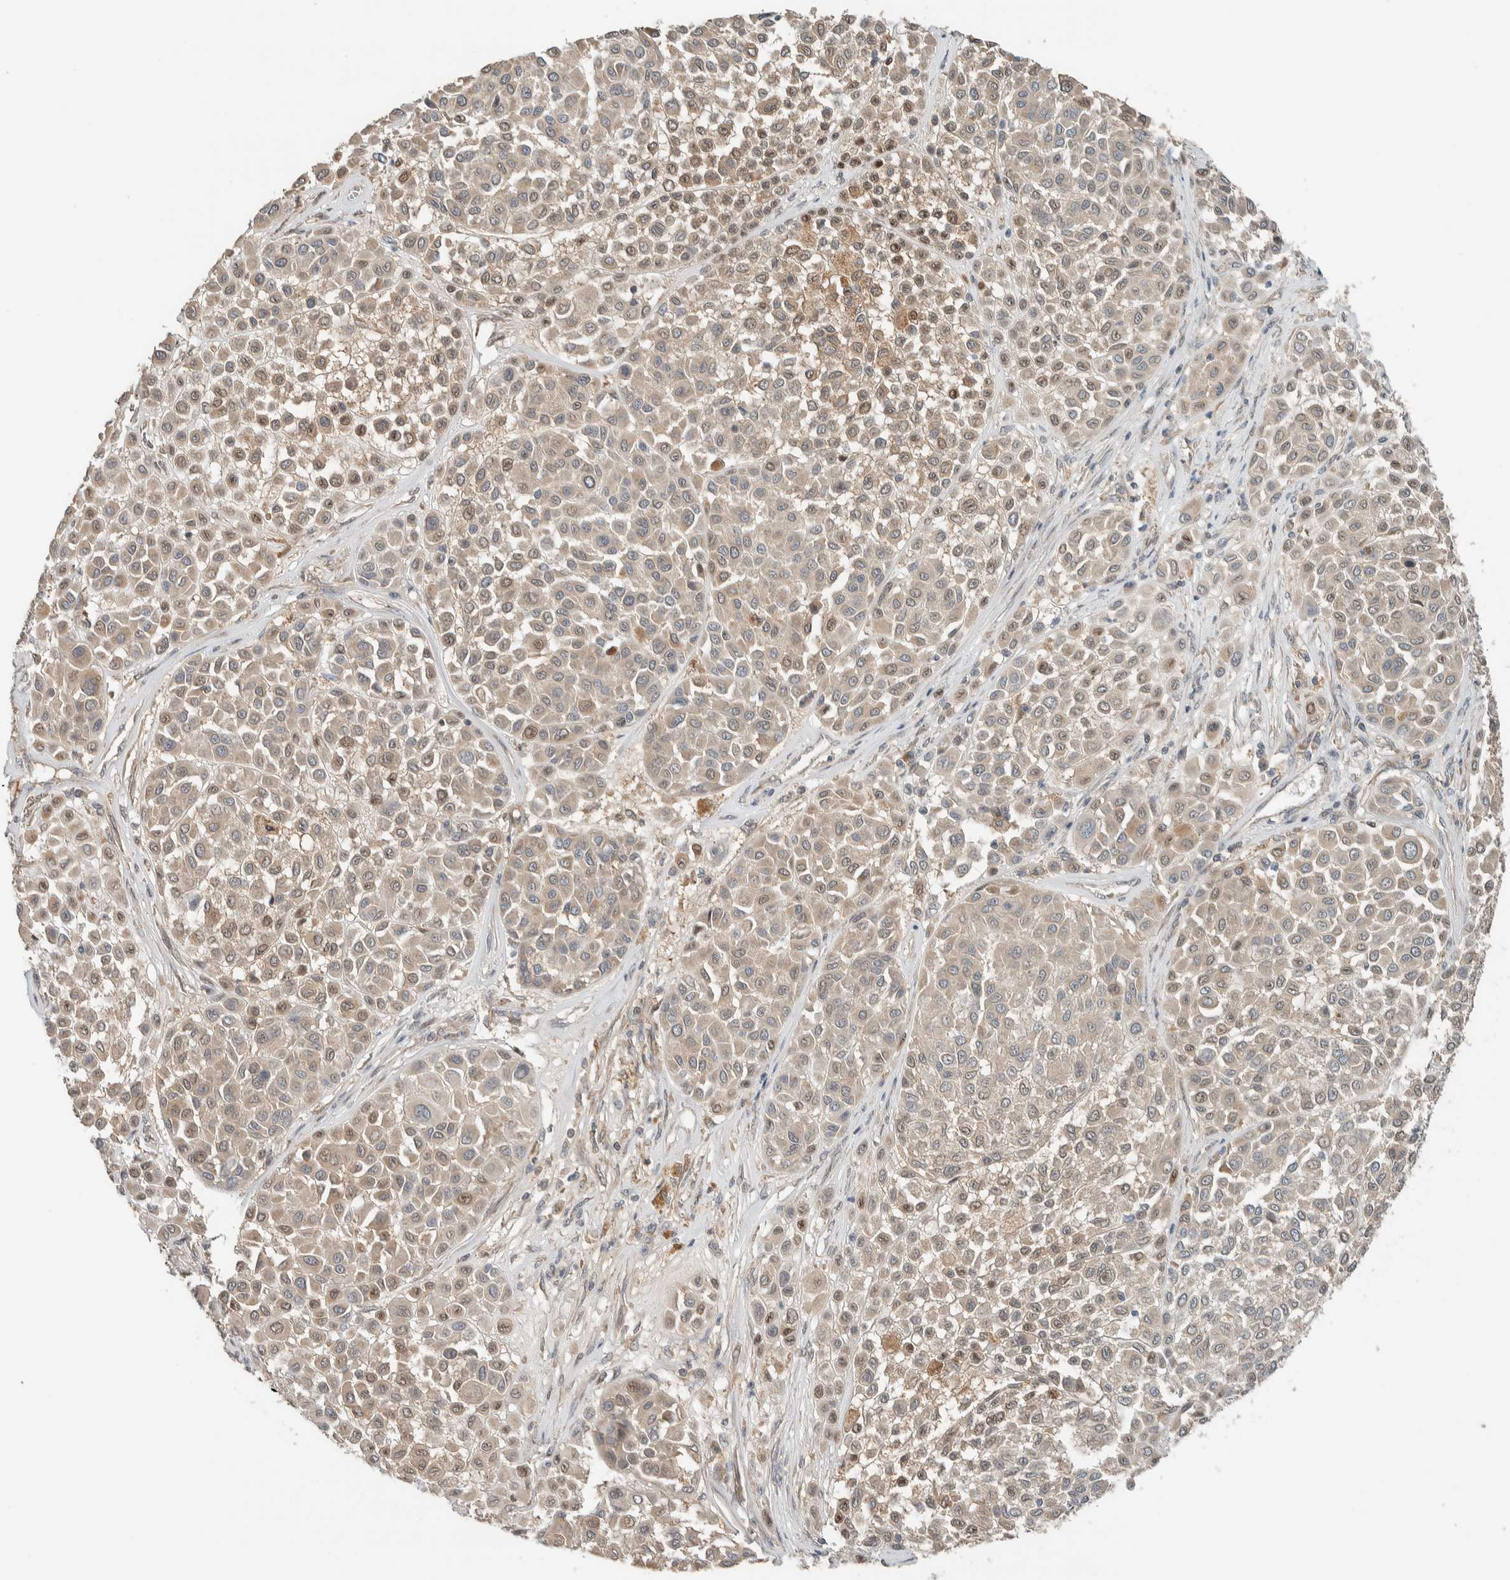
{"staining": {"intensity": "weak", "quantity": ">75%", "location": "cytoplasmic/membranous"}, "tissue": "melanoma", "cell_type": "Tumor cells", "image_type": "cancer", "snomed": [{"axis": "morphology", "description": "Malignant melanoma, Metastatic site"}, {"axis": "topography", "description": "Soft tissue"}], "caption": "A brown stain highlights weak cytoplasmic/membranous staining of a protein in malignant melanoma (metastatic site) tumor cells.", "gene": "NBR1", "patient": {"sex": "male", "age": 41}}